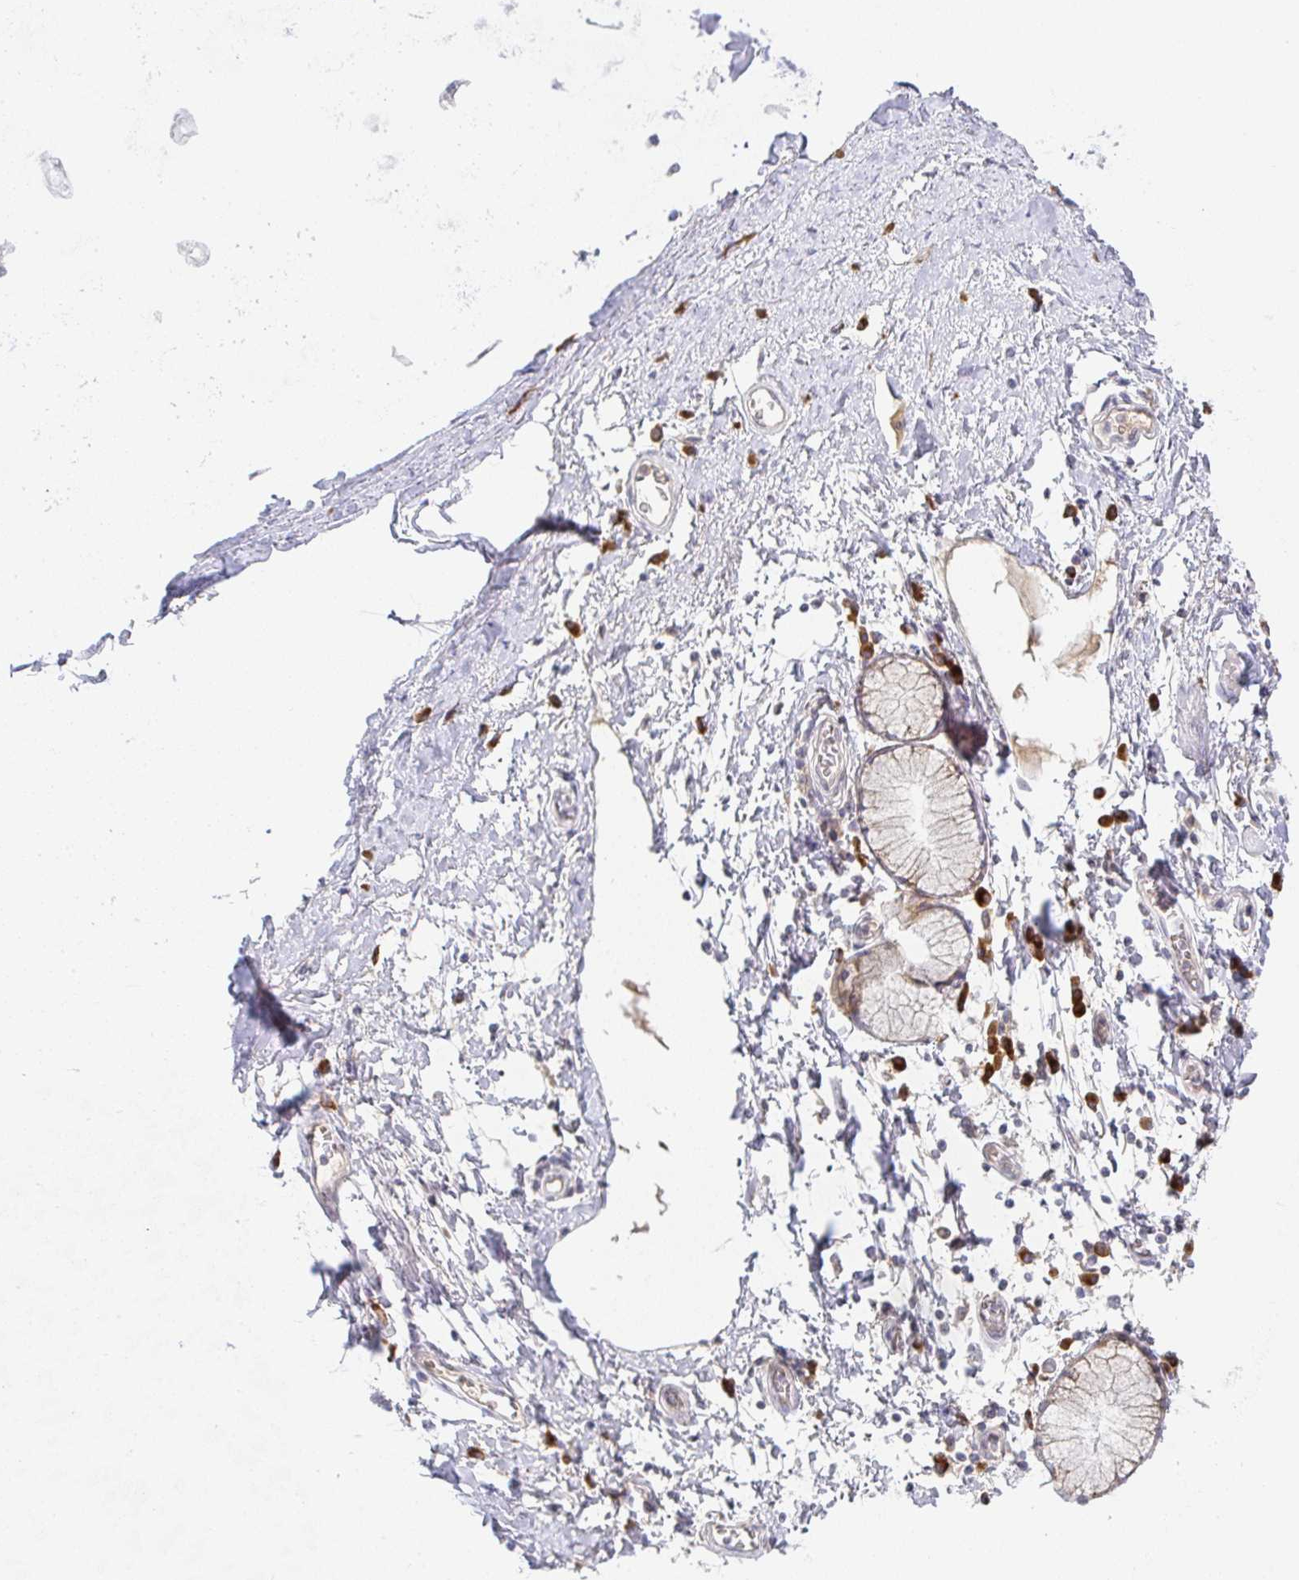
{"staining": {"intensity": "negative", "quantity": "none", "location": "none"}, "tissue": "adipose tissue", "cell_type": "Adipocytes", "image_type": "normal", "snomed": [{"axis": "morphology", "description": "Normal tissue, NOS"}, {"axis": "morphology", "description": "Degeneration, NOS"}, {"axis": "topography", "description": "Cartilage tissue"}, {"axis": "topography", "description": "Lung"}], "caption": "The immunohistochemistry (IHC) photomicrograph has no significant positivity in adipocytes of adipose tissue. (DAB IHC, high magnification).", "gene": "DERL2", "patient": {"sex": "female", "age": 61}}